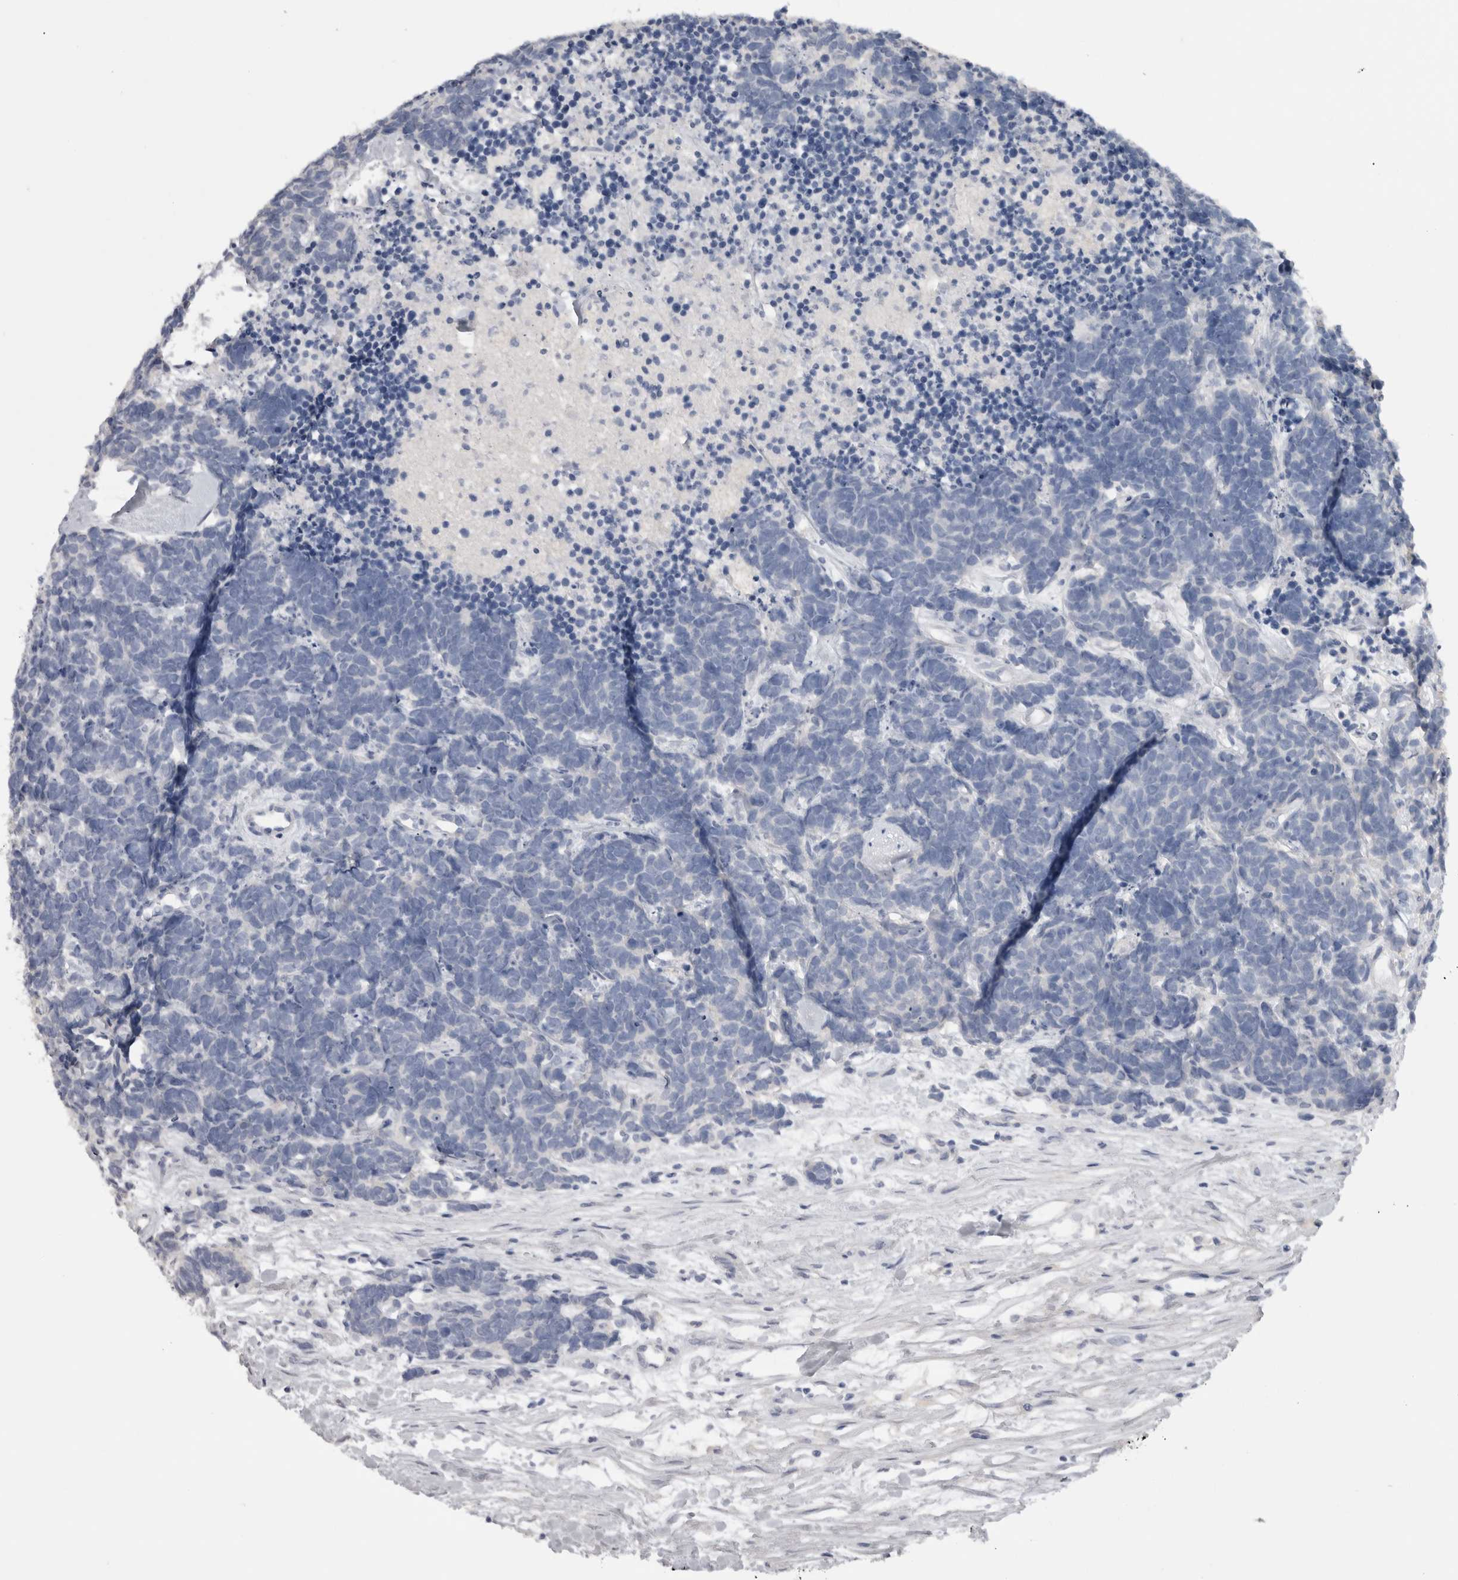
{"staining": {"intensity": "negative", "quantity": "none", "location": "none"}, "tissue": "carcinoid", "cell_type": "Tumor cells", "image_type": "cancer", "snomed": [{"axis": "morphology", "description": "Carcinoma, NOS"}, {"axis": "morphology", "description": "Carcinoid, malignant, NOS"}, {"axis": "topography", "description": "Urinary bladder"}], "caption": "A histopathology image of human carcinoid (malignant) is negative for staining in tumor cells.", "gene": "ADAM2", "patient": {"sex": "male", "age": 57}}